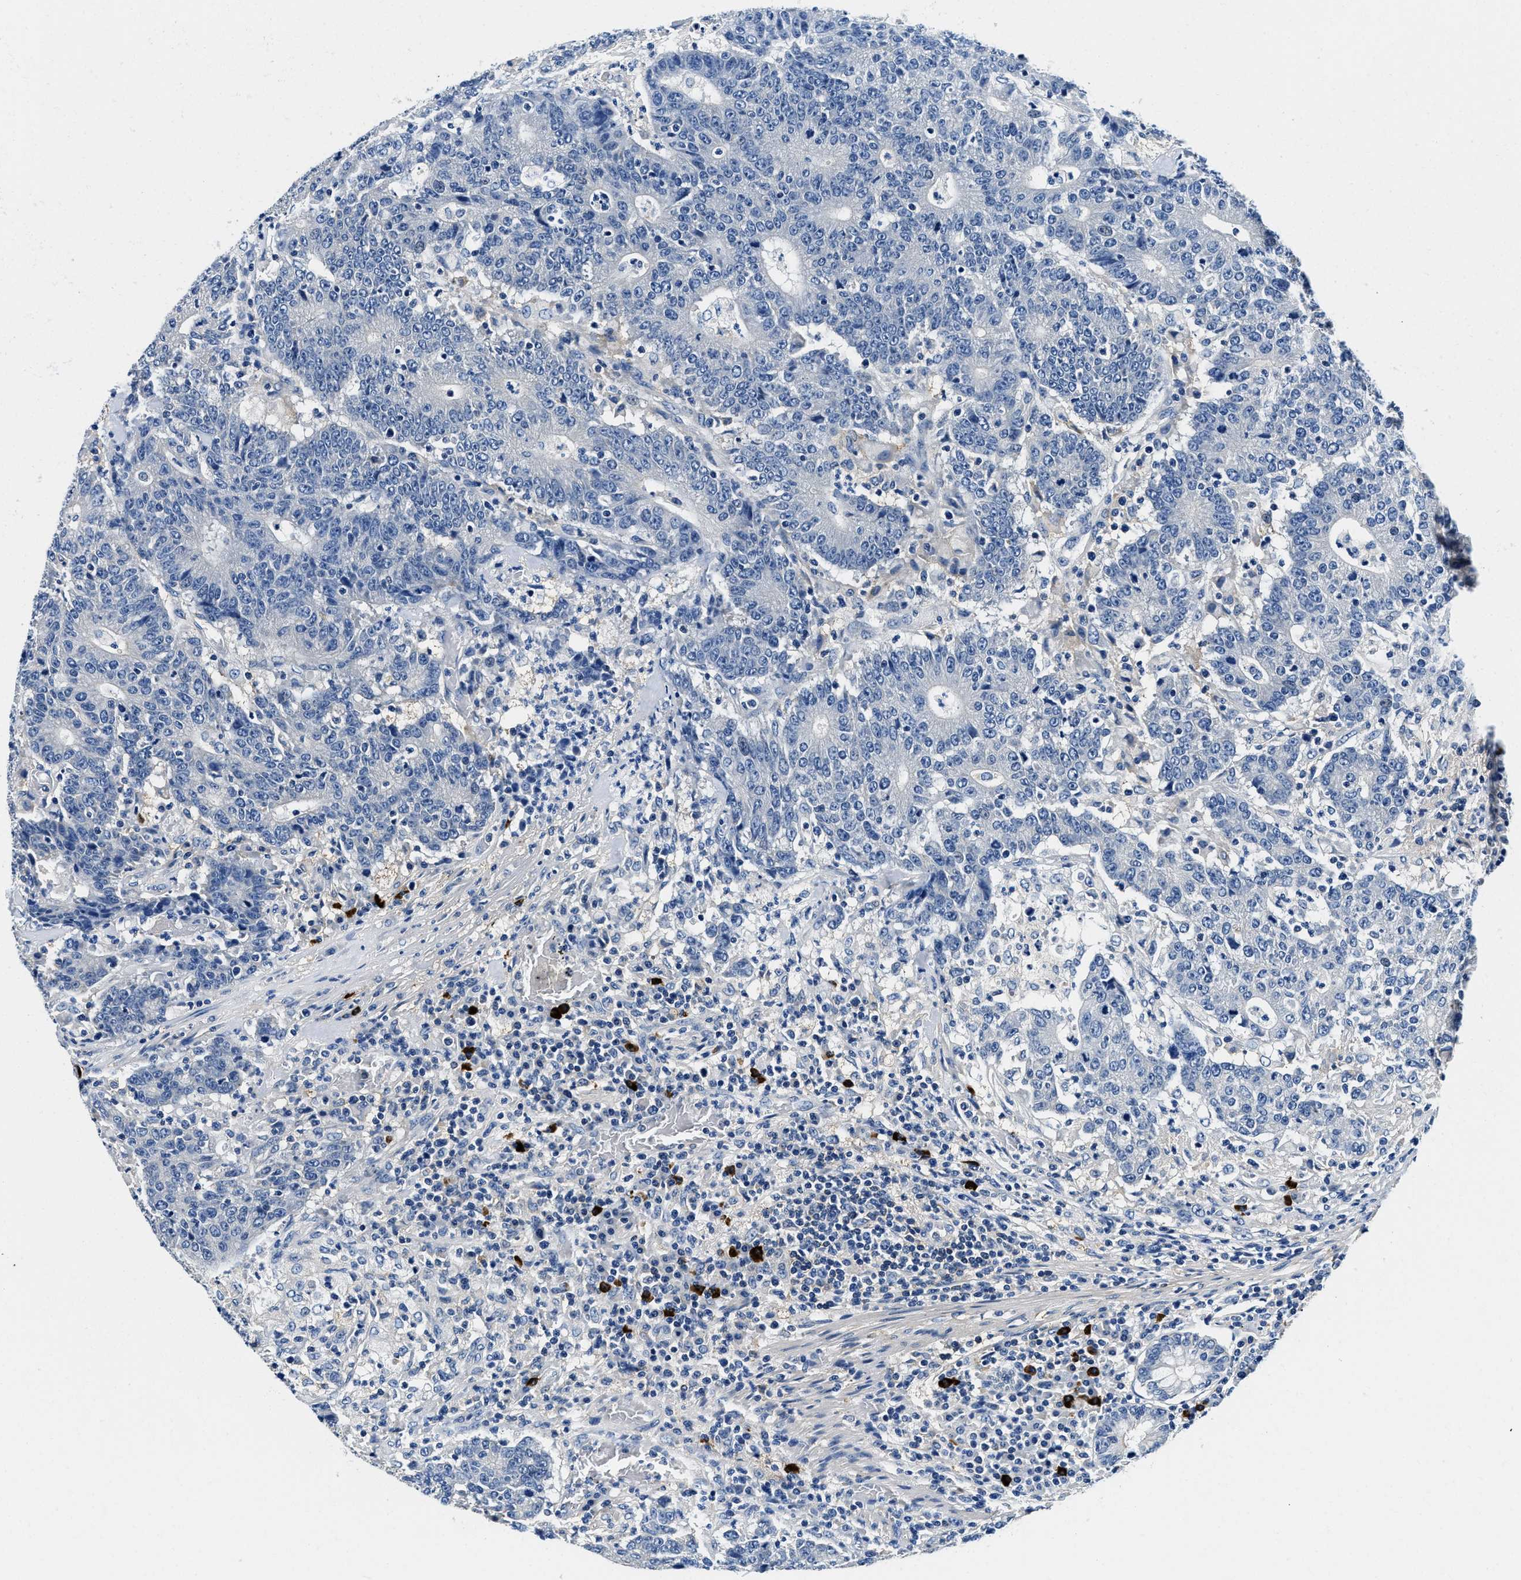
{"staining": {"intensity": "negative", "quantity": "none", "location": "none"}, "tissue": "colorectal cancer", "cell_type": "Tumor cells", "image_type": "cancer", "snomed": [{"axis": "morphology", "description": "Normal tissue, NOS"}, {"axis": "morphology", "description": "Adenocarcinoma, NOS"}, {"axis": "topography", "description": "Colon"}], "caption": "An immunohistochemistry image of adenocarcinoma (colorectal) is shown. There is no staining in tumor cells of adenocarcinoma (colorectal). The staining was performed using DAB (3,3'-diaminobenzidine) to visualize the protein expression in brown, while the nuclei were stained in blue with hematoxylin (Magnification: 20x).", "gene": "ZFAND3", "patient": {"sex": "female", "age": 75}}